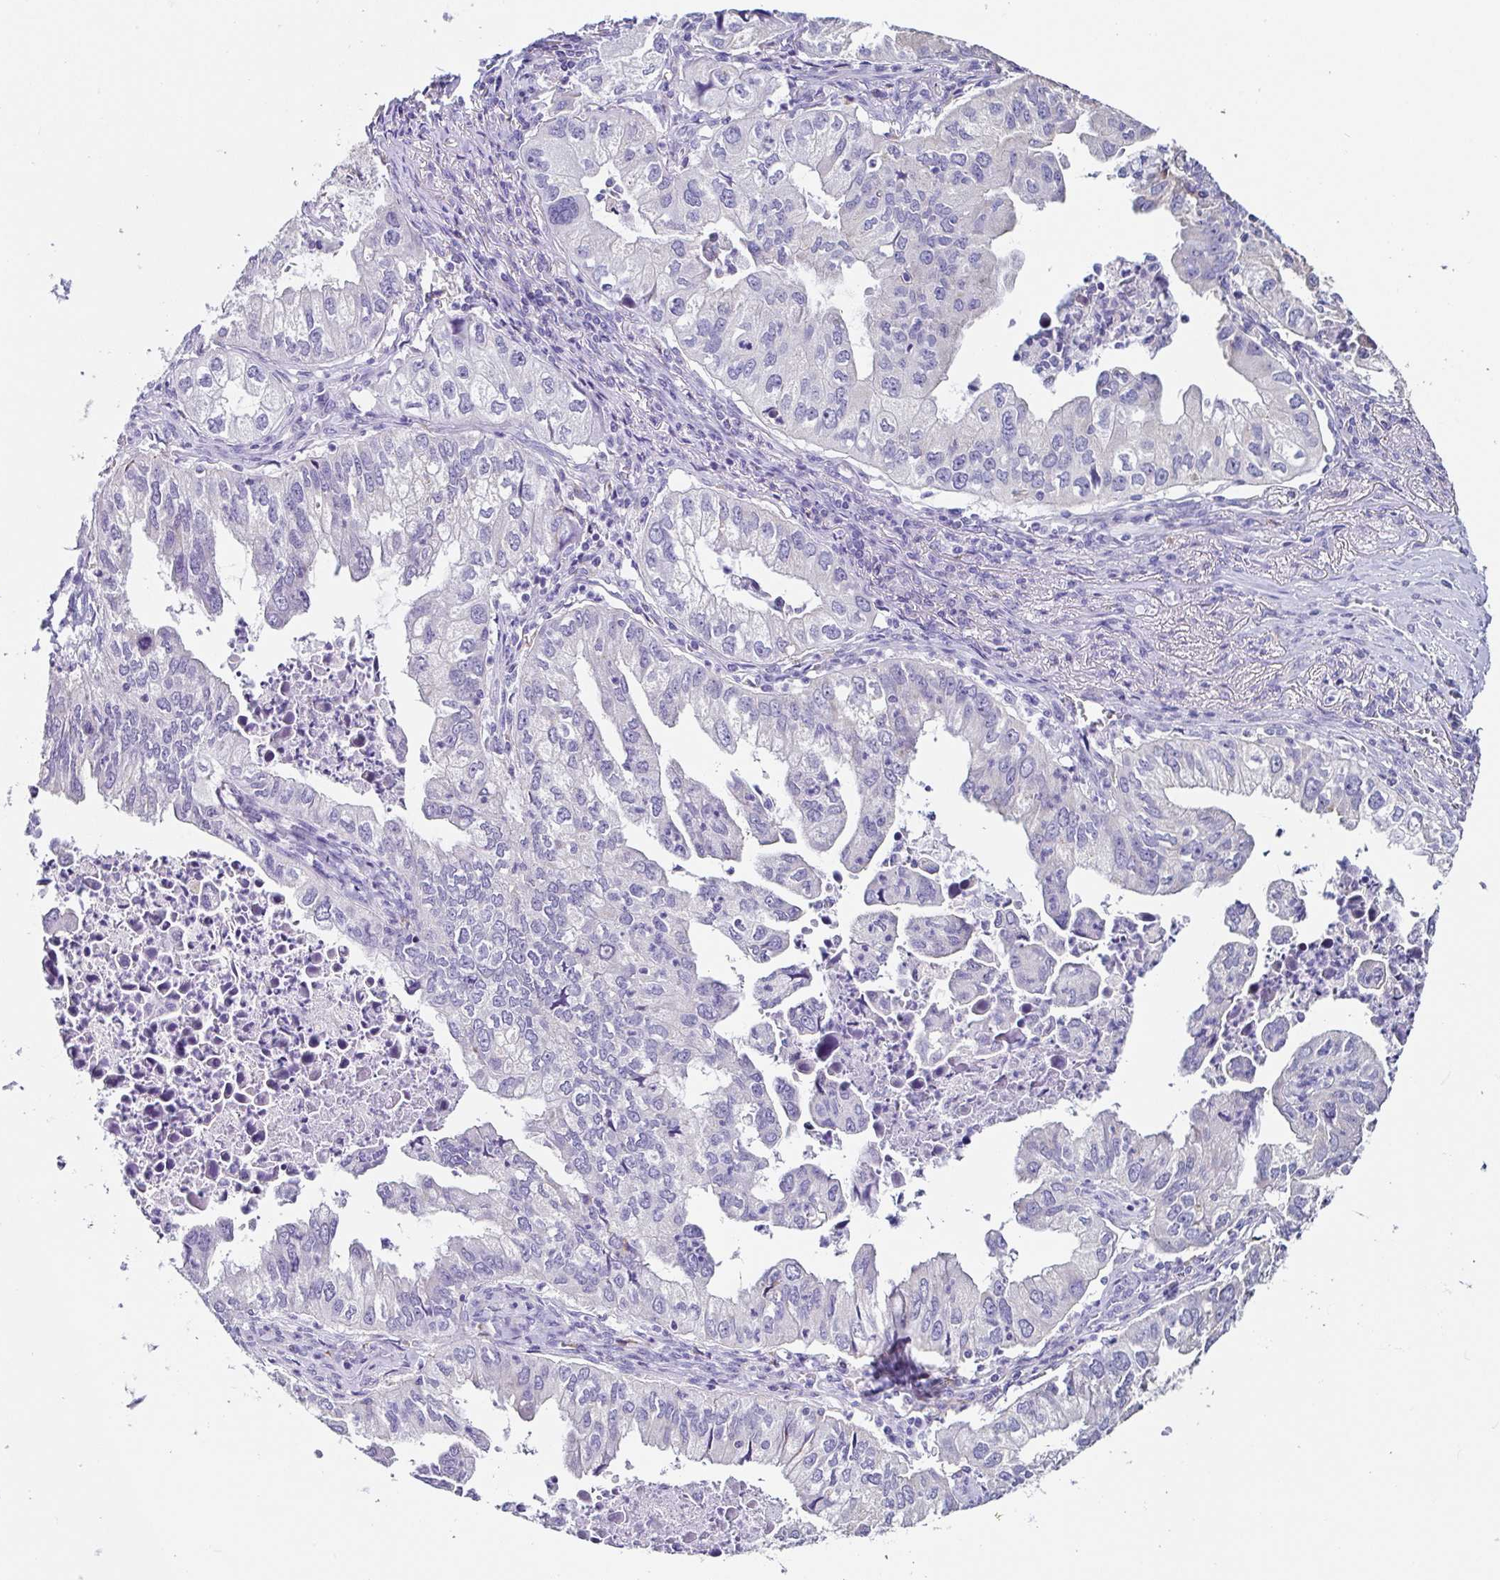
{"staining": {"intensity": "negative", "quantity": "none", "location": "none"}, "tissue": "lung cancer", "cell_type": "Tumor cells", "image_type": "cancer", "snomed": [{"axis": "morphology", "description": "Adenocarcinoma, NOS"}, {"axis": "topography", "description": "Lung"}], "caption": "Immunohistochemical staining of human lung cancer exhibits no significant staining in tumor cells.", "gene": "TMPRSS11E", "patient": {"sex": "male", "age": 48}}